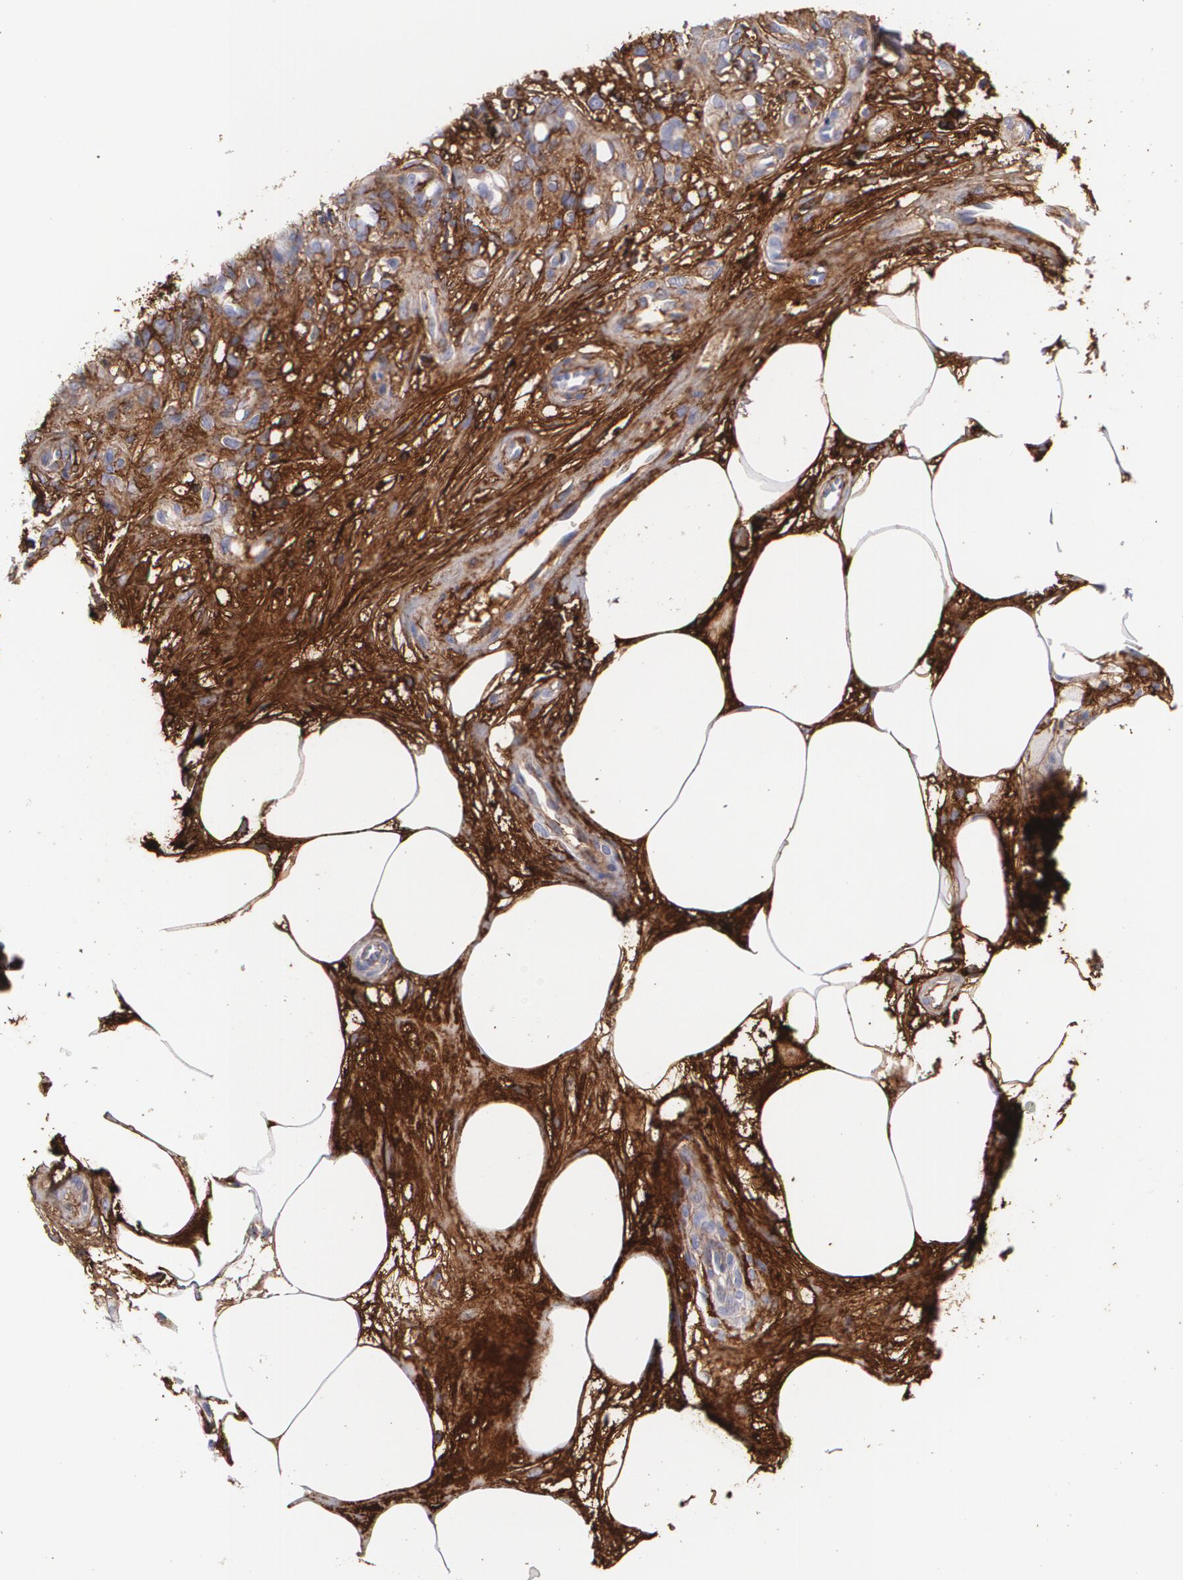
{"staining": {"intensity": "negative", "quantity": "none", "location": "none"}, "tissue": "melanoma", "cell_type": "Tumor cells", "image_type": "cancer", "snomed": [{"axis": "morphology", "description": "Malignant melanoma, NOS"}, {"axis": "topography", "description": "Skin"}], "caption": "An immunohistochemistry micrograph of melanoma is shown. There is no staining in tumor cells of melanoma.", "gene": "FBLN1", "patient": {"sex": "female", "age": 85}}